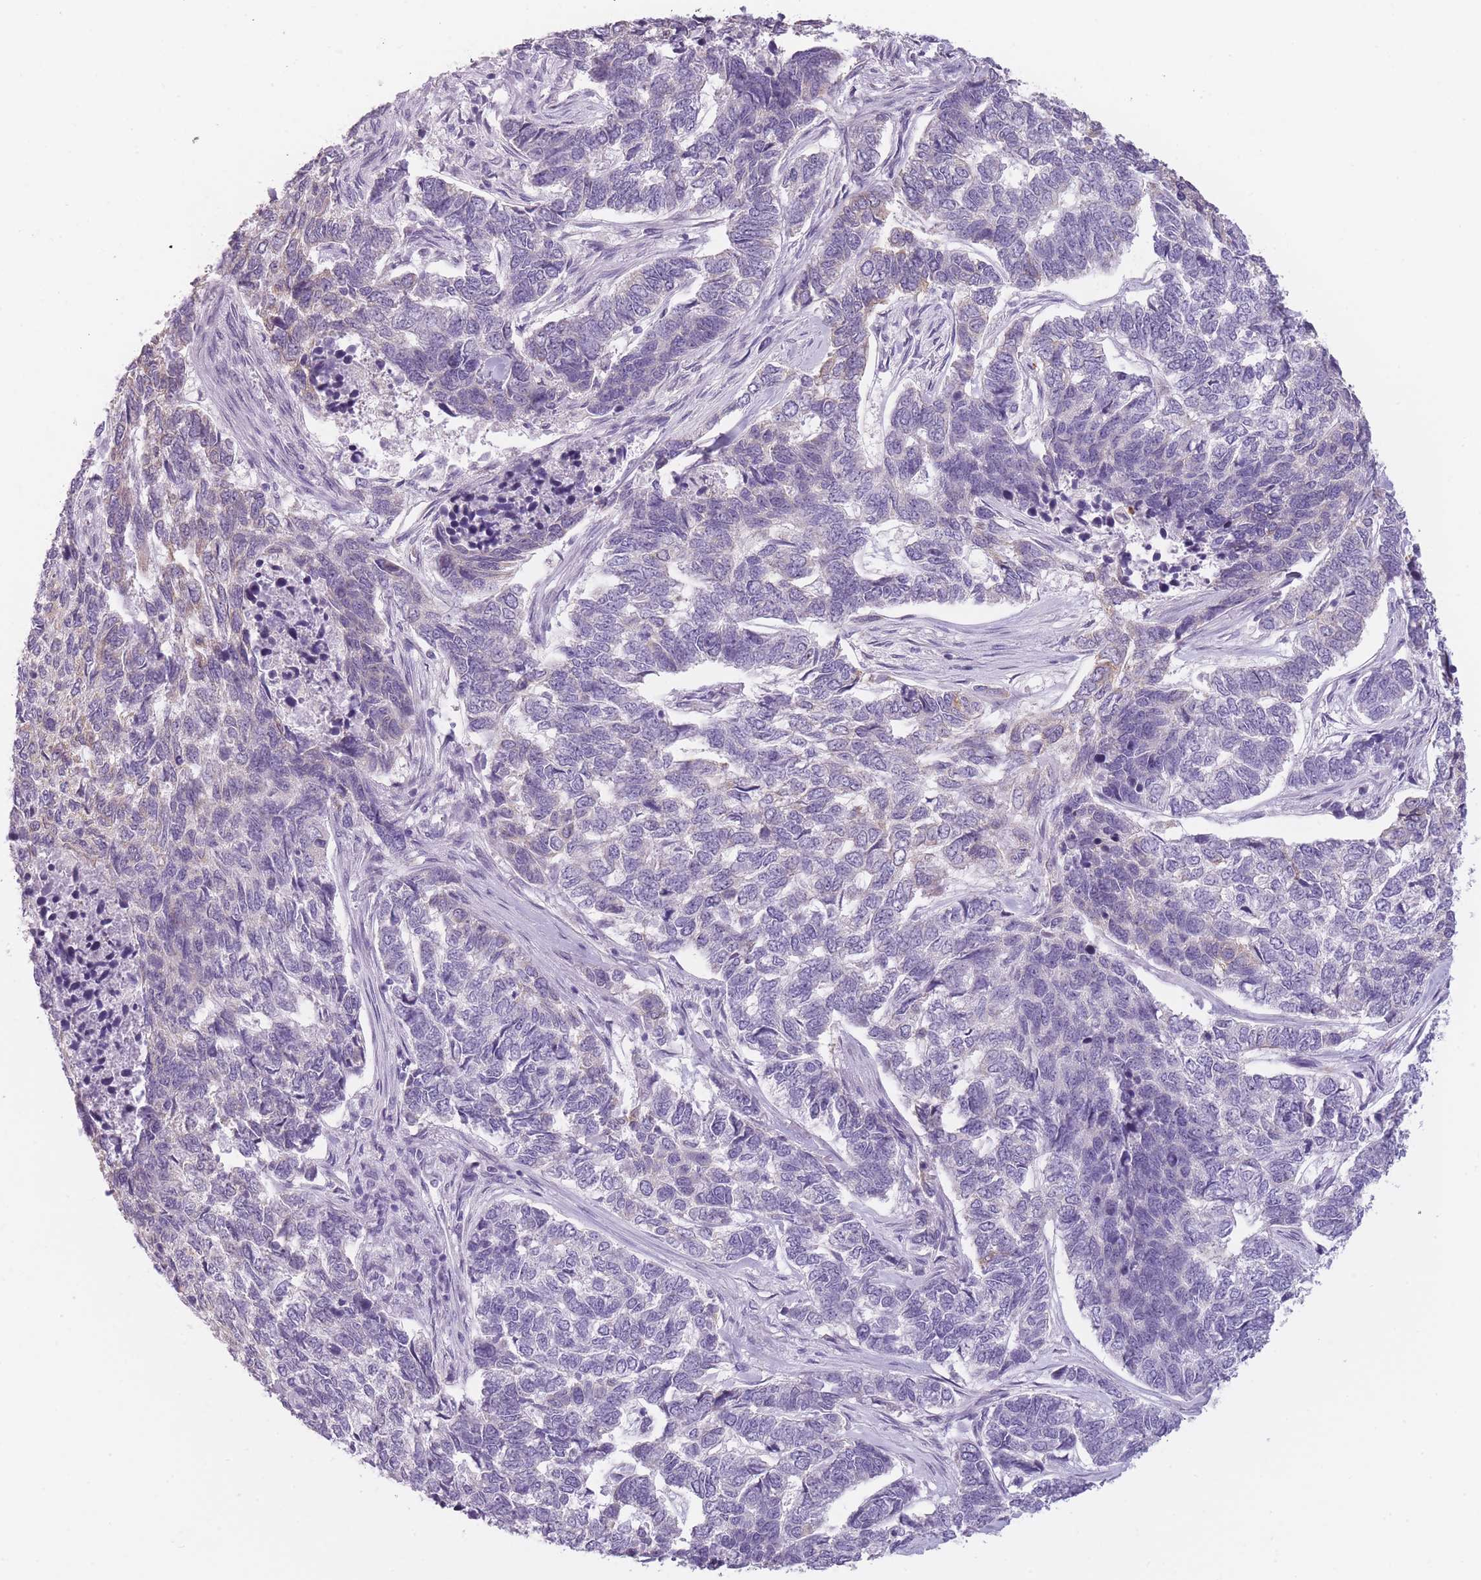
{"staining": {"intensity": "negative", "quantity": "none", "location": "none"}, "tissue": "skin cancer", "cell_type": "Tumor cells", "image_type": "cancer", "snomed": [{"axis": "morphology", "description": "Basal cell carcinoma"}, {"axis": "topography", "description": "Skin"}], "caption": "IHC image of neoplastic tissue: human skin cancer (basal cell carcinoma) stained with DAB demonstrates no significant protein staining in tumor cells.", "gene": "TMEM236", "patient": {"sex": "female", "age": 65}}